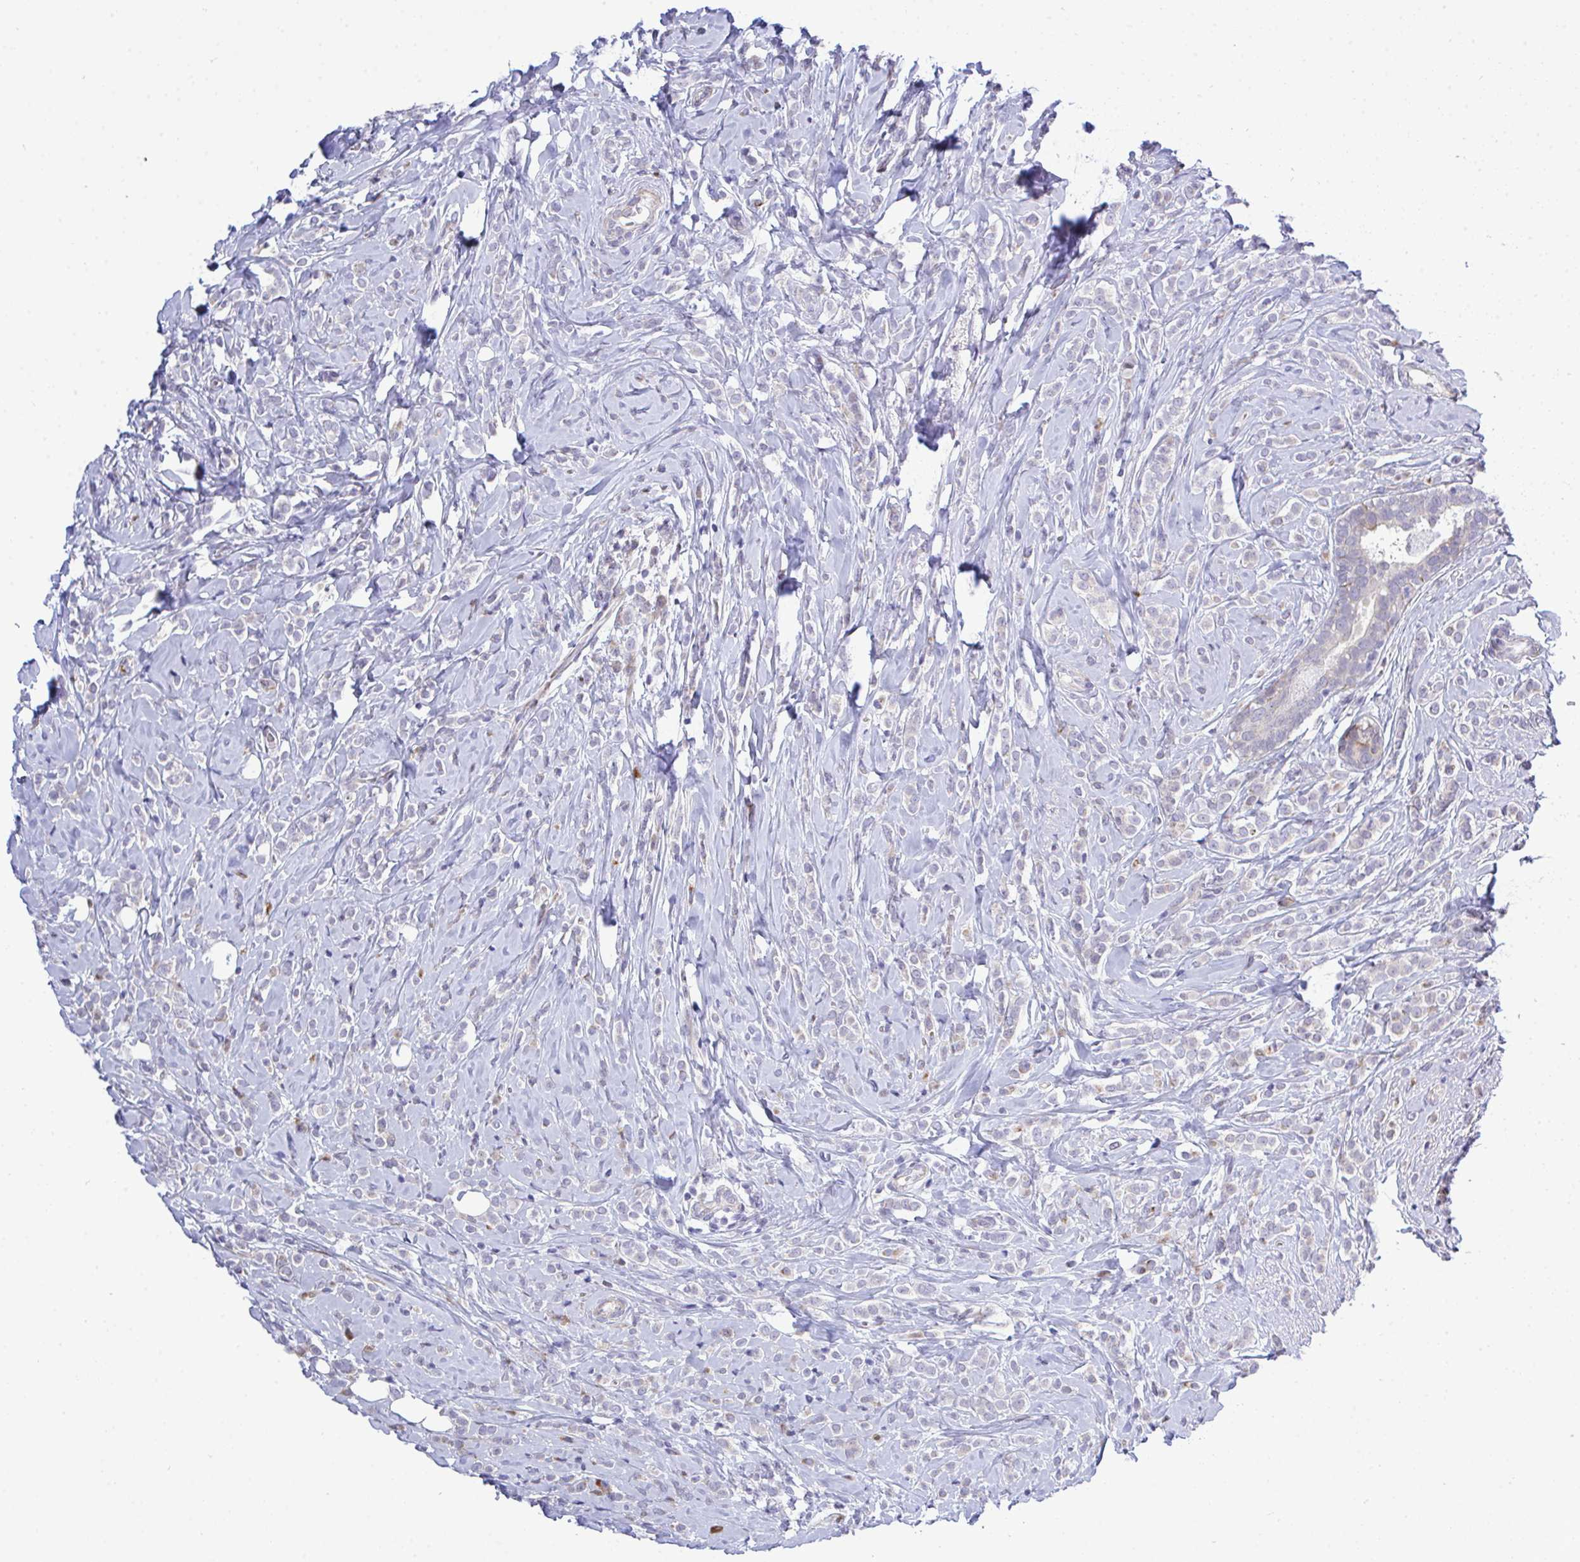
{"staining": {"intensity": "negative", "quantity": "none", "location": "none"}, "tissue": "breast cancer", "cell_type": "Tumor cells", "image_type": "cancer", "snomed": [{"axis": "morphology", "description": "Lobular carcinoma"}, {"axis": "topography", "description": "Breast"}], "caption": "Human breast lobular carcinoma stained for a protein using IHC displays no positivity in tumor cells.", "gene": "CASTOR2", "patient": {"sex": "female", "age": 49}}